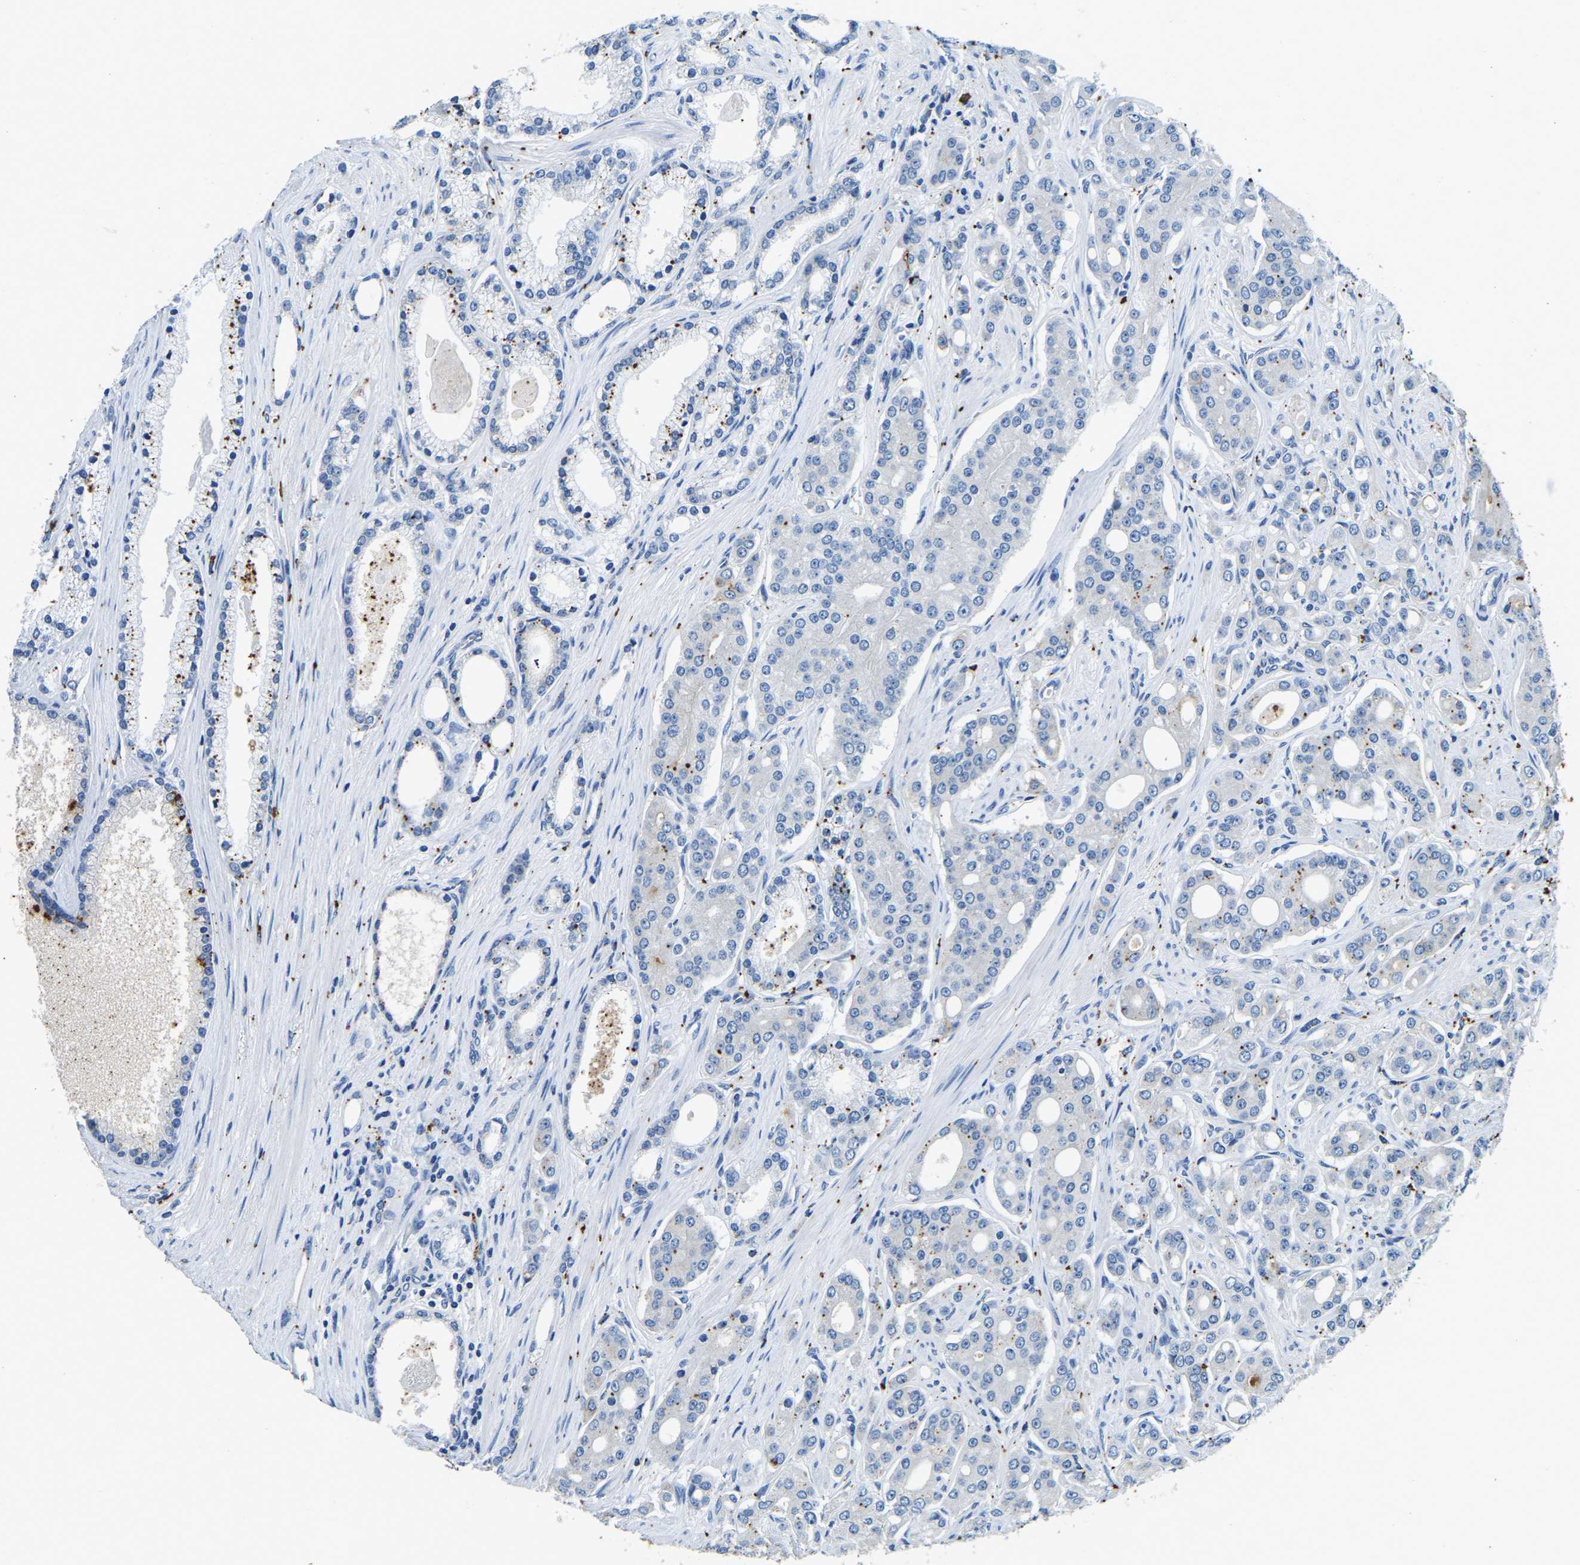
{"staining": {"intensity": "negative", "quantity": "none", "location": "none"}, "tissue": "prostate cancer", "cell_type": "Tumor cells", "image_type": "cancer", "snomed": [{"axis": "morphology", "description": "Adenocarcinoma, High grade"}, {"axis": "topography", "description": "Prostate"}], "caption": "Immunohistochemistry of human adenocarcinoma (high-grade) (prostate) reveals no positivity in tumor cells. (Brightfield microscopy of DAB (3,3'-diaminobenzidine) immunohistochemistry (IHC) at high magnification).", "gene": "UBN2", "patient": {"sex": "male", "age": 71}}